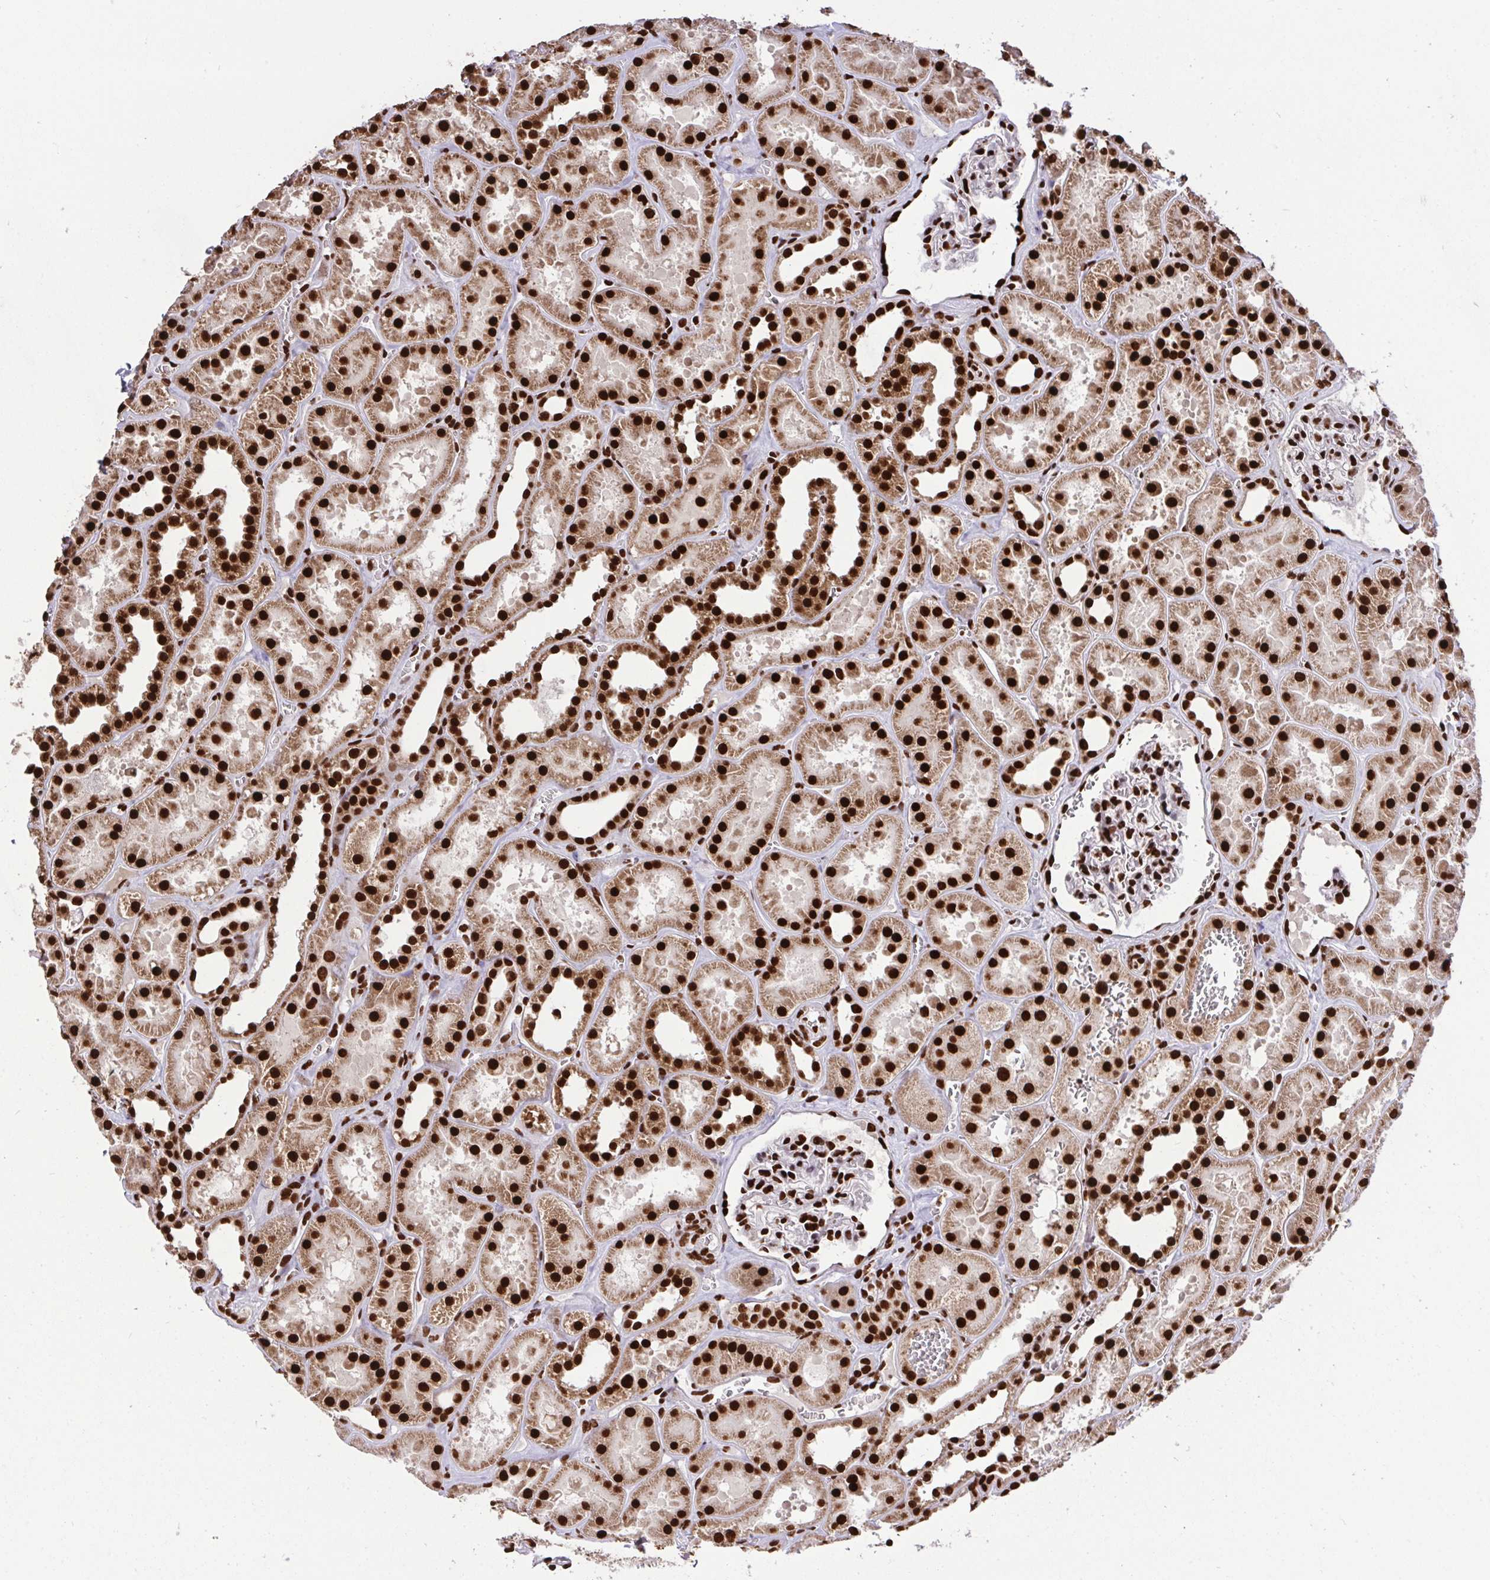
{"staining": {"intensity": "strong", "quantity": ">75%", "location": "nuclear"}, "tissue": "kidney", "cell_type": "Cells in glomeruli", "image_type": "normal", "snomed": [{"axis": "morphology", "description": "Normal tissue, NOS"}, {"axis": "topography", "description": "Kidney"}], "caption": "DAB immunohistochemical staining of unremarkable kidney exhibits strong nuclear protein staining in about >75% of cells in glomeruli.", "gene": "ENSG00000268083", "patient": {"sex": "female", "age": 41}}